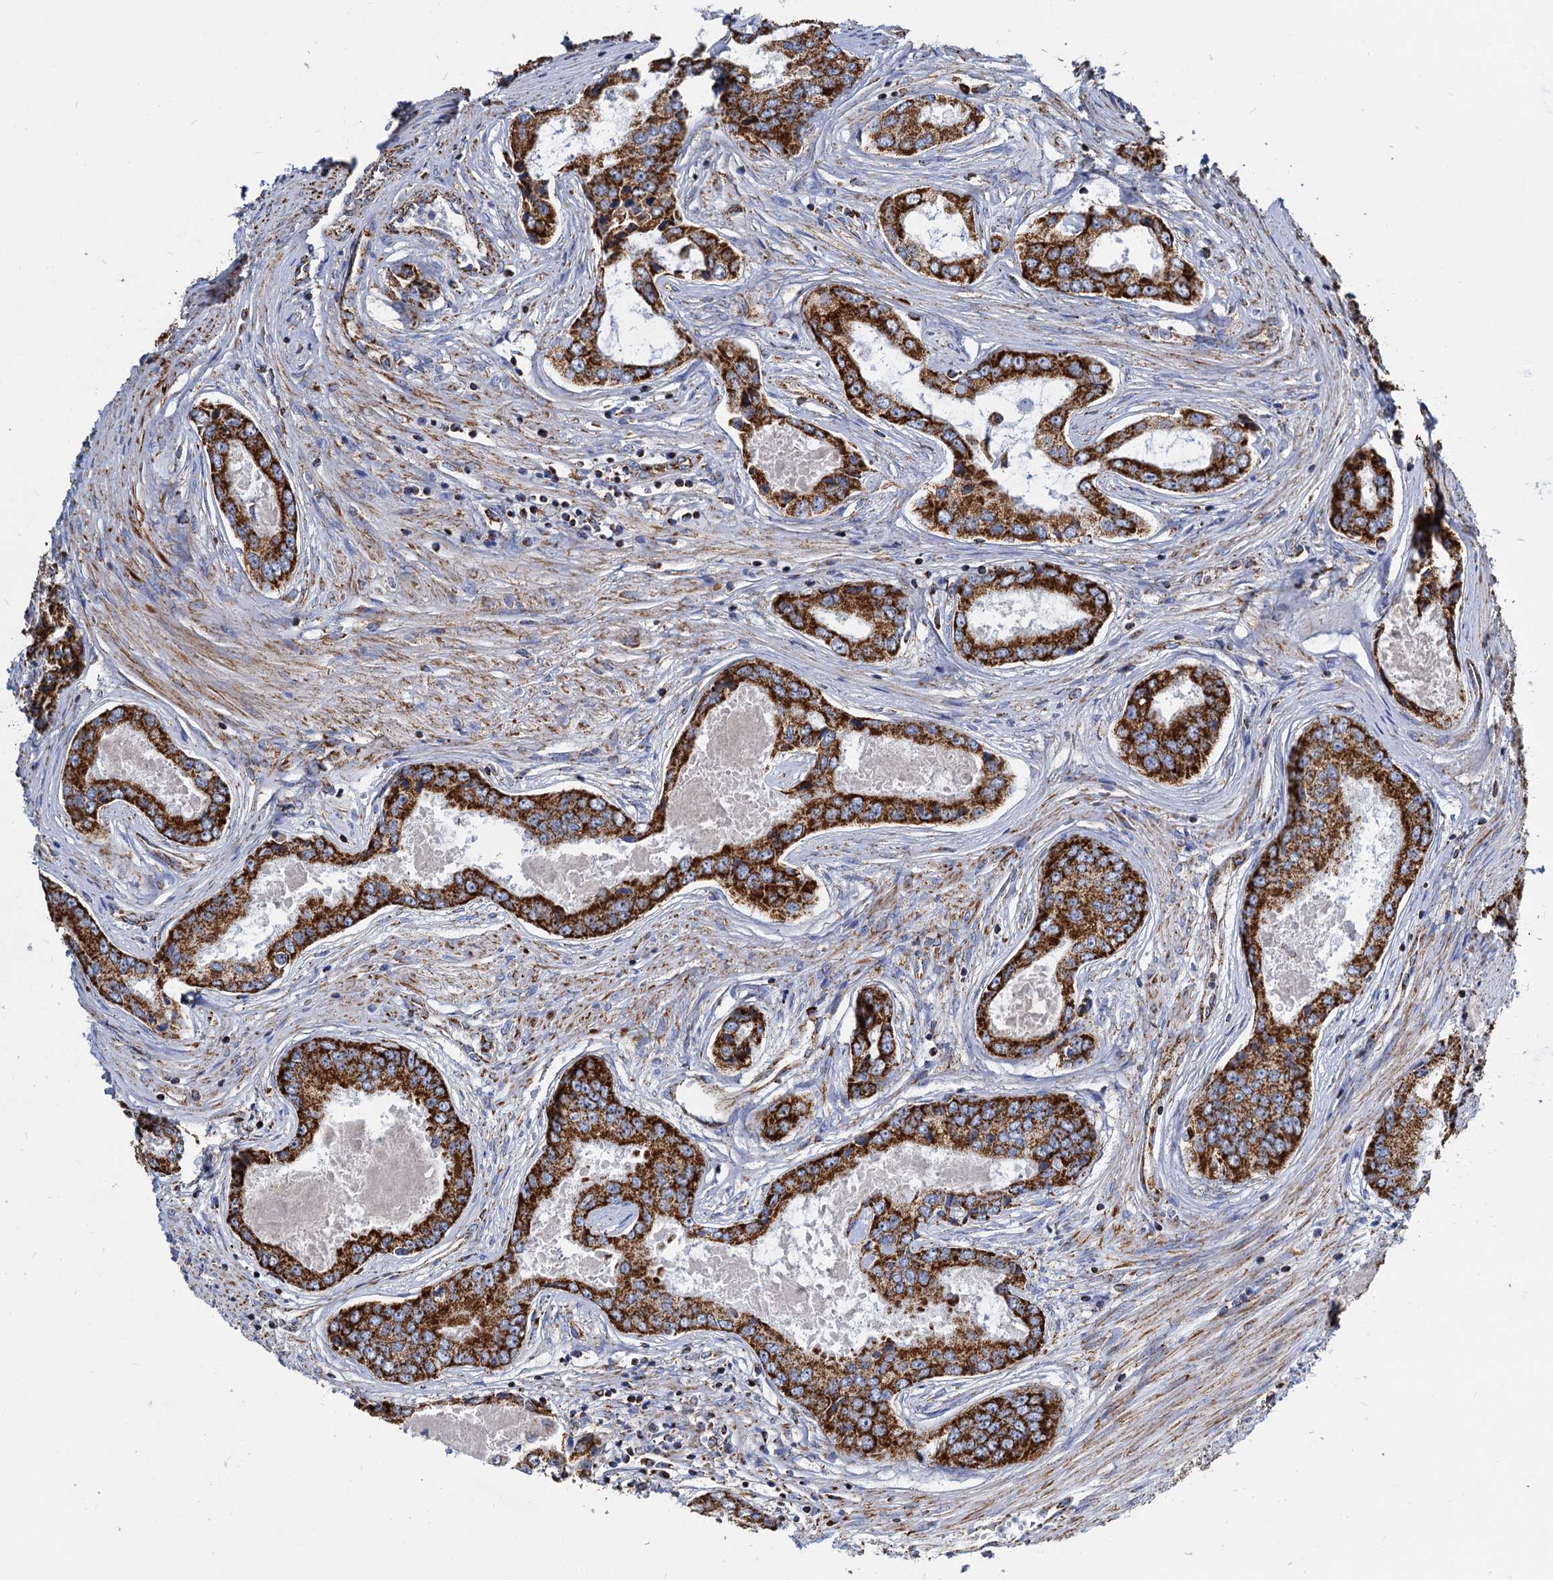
{"staining": {"intensity": "strong", "quantity": ">75%", "location": "cytoplasmic/membranous"}, "tissue": "prostate cancer", "cell_type": "Tumor cells", "image_type": "cancer", "snomed": [{"axis": "morphology", "description": "Adenocarcinoma, Low grade"}, {"axis": "topography", "description": "Prostate"}], "caption": "Immunohistochemical staining of low-grade adenocarcinoma (prostate) exhibits high levels of strong cytoplasmic/membranous protein staining in approximately >75% of tumor cells.", "gene": "TIMM10", "patient": {"sex": "male", "age": 68}}